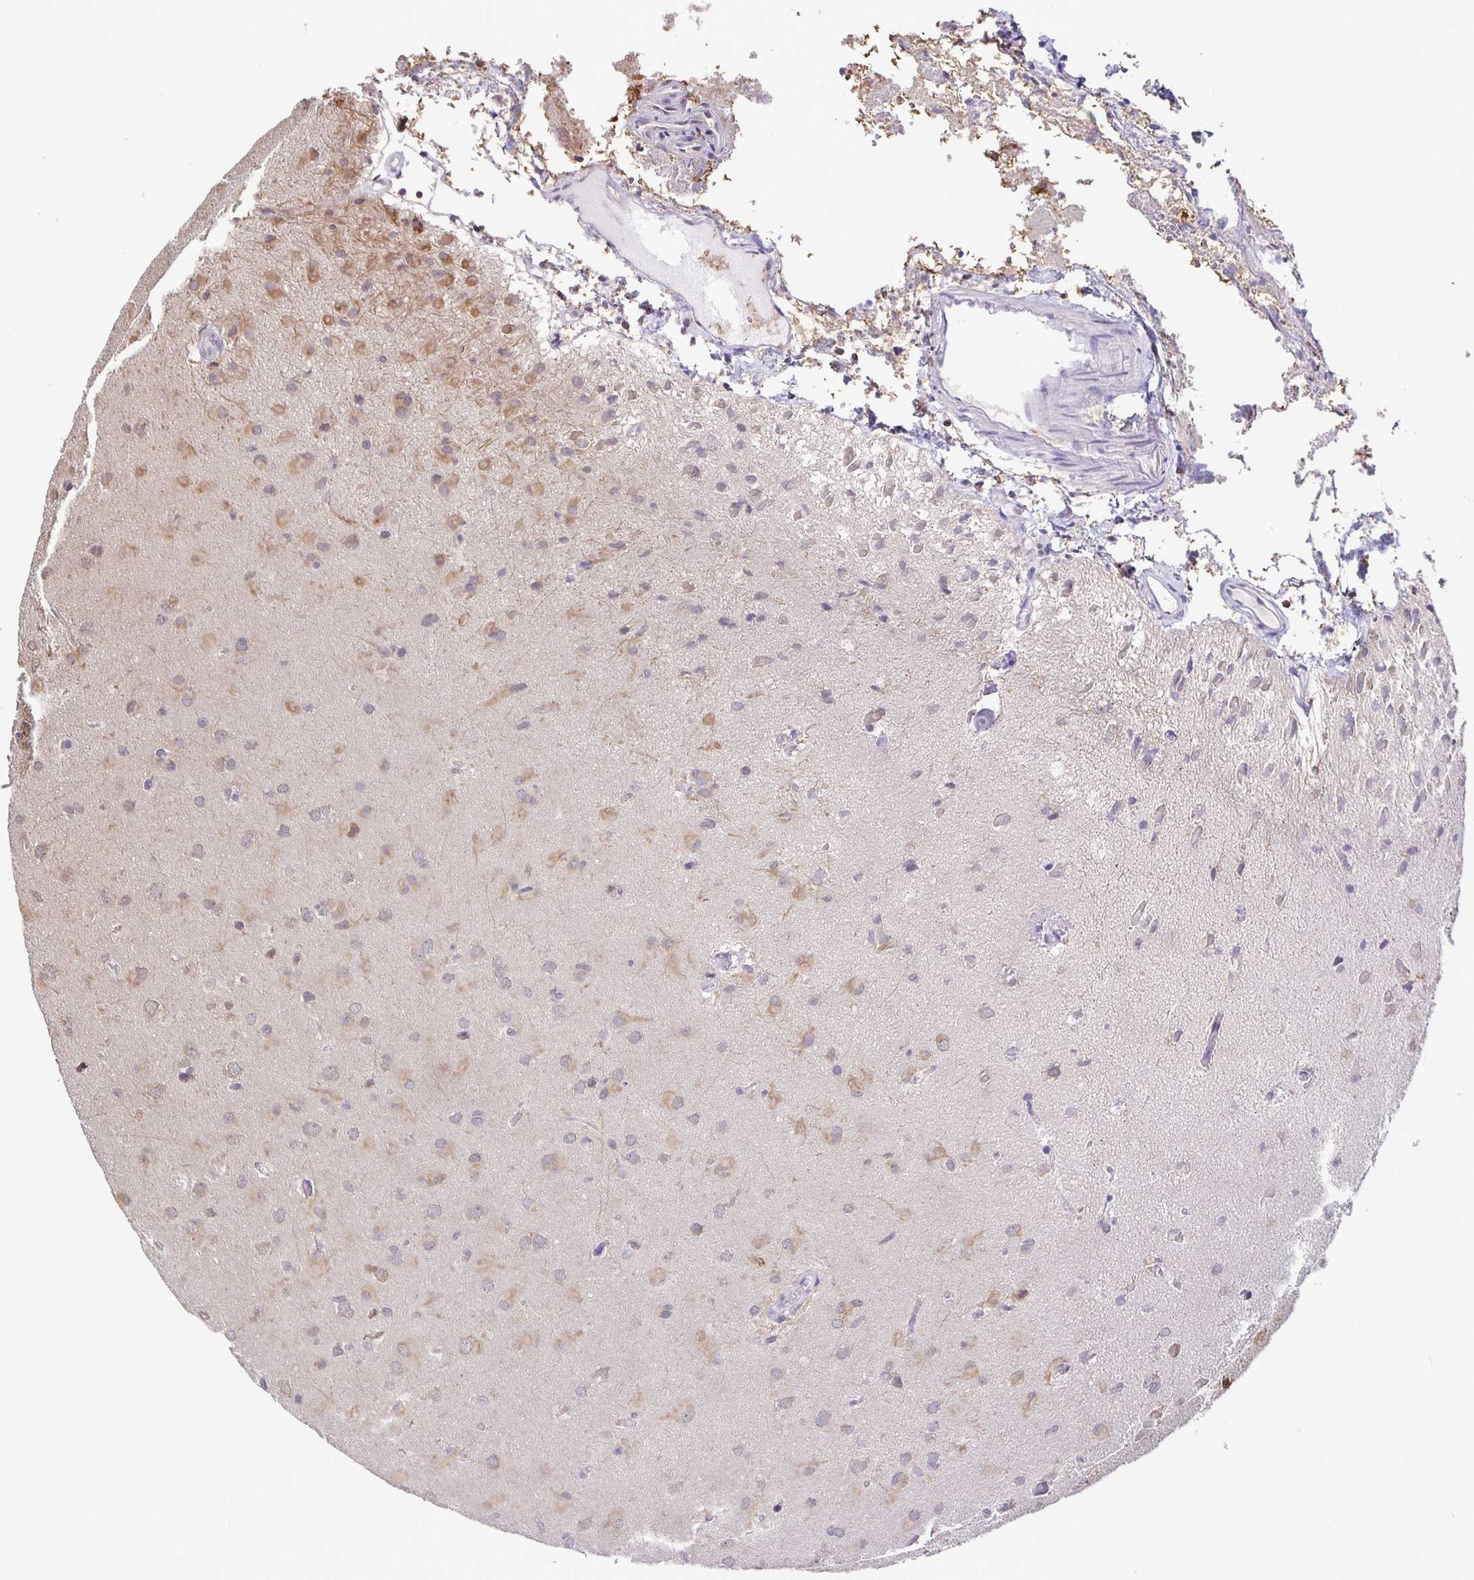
{"staining": {"intensity": "moderate", "quantity": "<25%", "location": "cytoplasmic/membranous"}, "tissue": "glioma", "cell_type": "Tumor cells", "image_type": "cancer", "snomed": [{"axis": "morphology", "description": "Glioma, malignant, Low grade"}, {"axis": "topography", "description": "Brain"}], "caption": "DAB immunohistochemical staining of glioma displays moderate cytoplasmic/membranous protein positivity in approximately <25% of tumor cells. (DAB (3,3'-diaminobenzidine) IHC with brightfield microscopy, high magnification).", "gene": "FEM1C", "patient": {"sex": "male", "age": 58}}